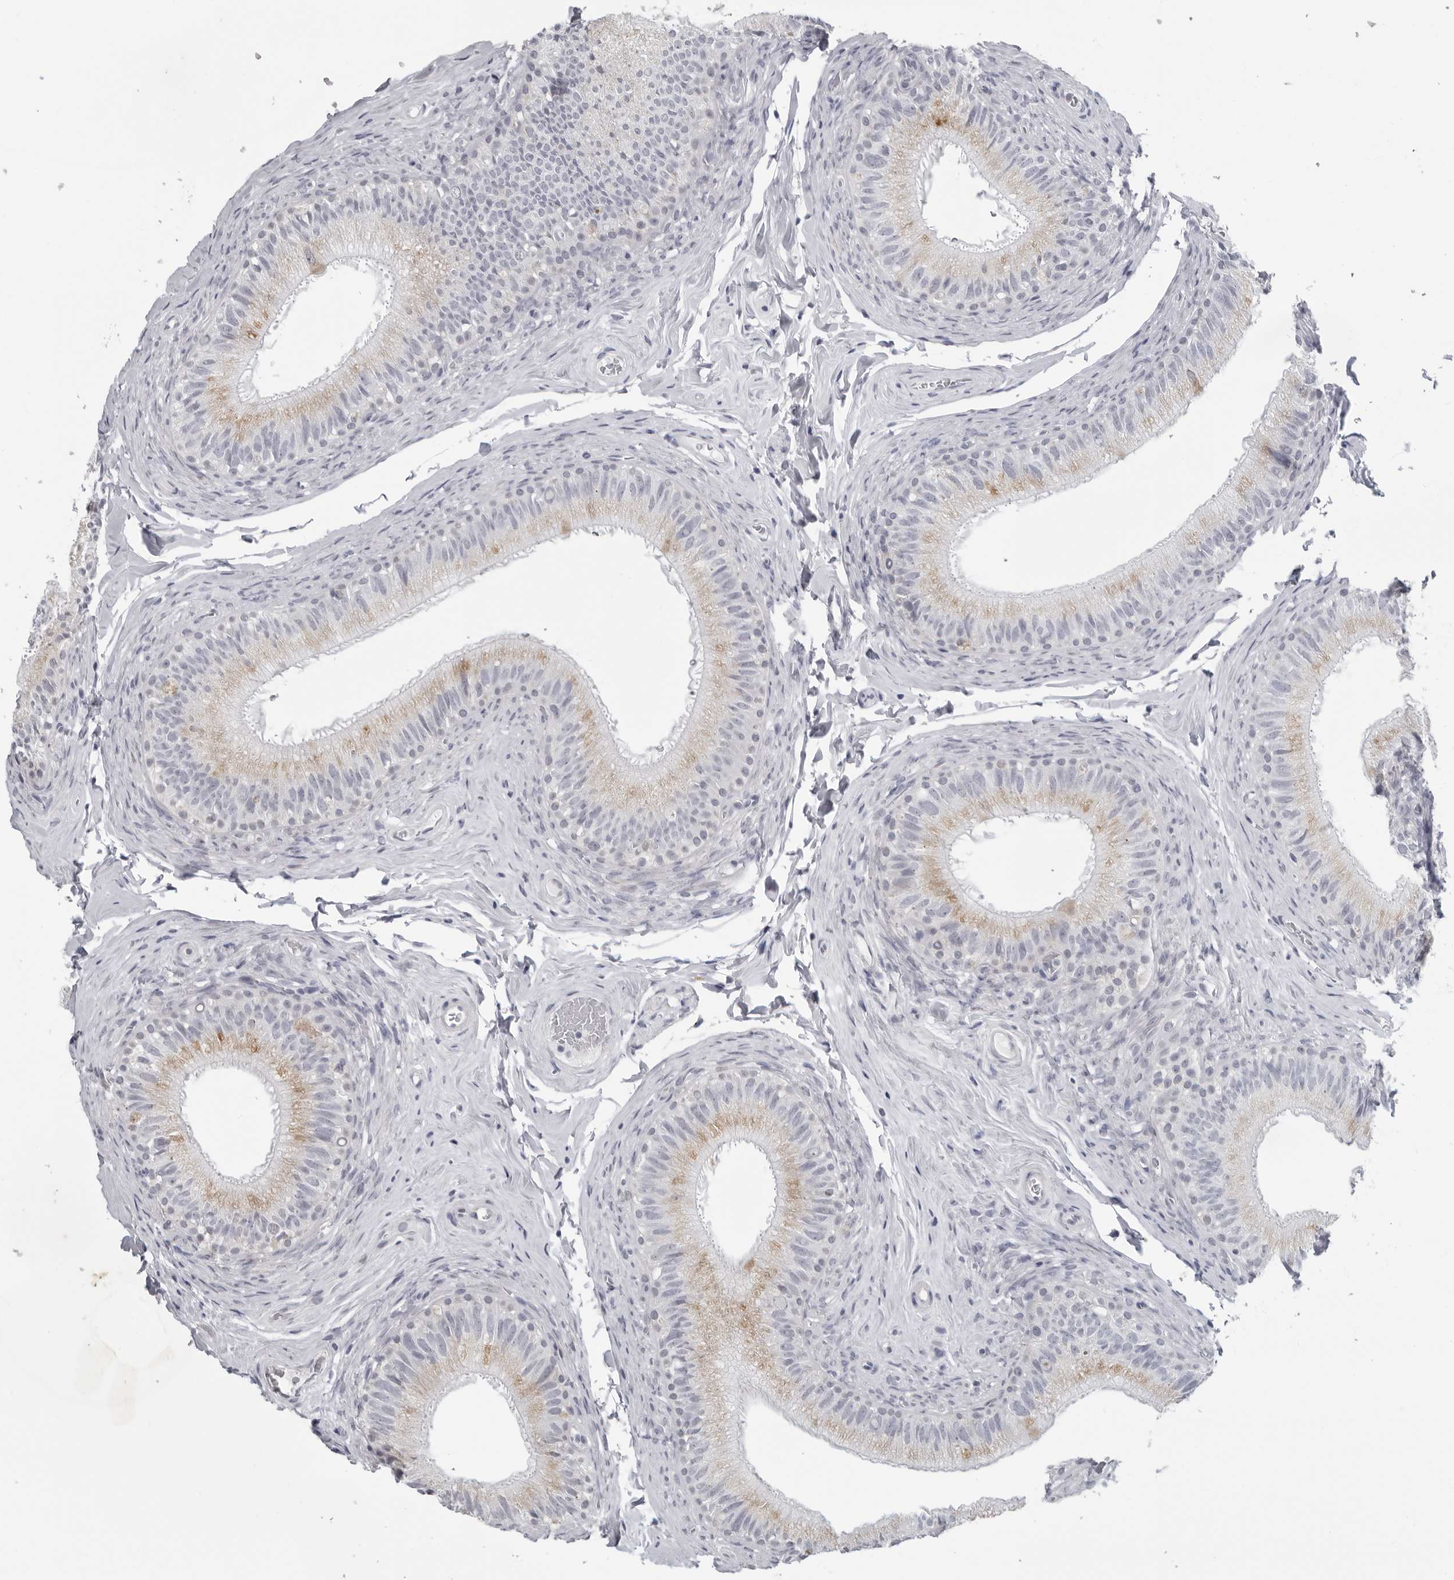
{"staining": {"intensity": "weak", "quantity": ">75%", "location": "cytoplasmic/membranous"}, "tissue": "epididymis", "cell_type": "Glandular cells", "image_type": "normal", "snomed": [{"axis": "morphology", "description": "Normal tissue, NOS"}, {"axis": "topography", "description": "Epididymis"}], "caption": "This image demonstrates immunohistochemistry (IHC) staining of benign human epididymis, with low weak cytoplasmic/membranous positivity in approximately >75% of glandular cells.", "gene": "OPLAH", "patient": {"sex": "male", "age": 49}}